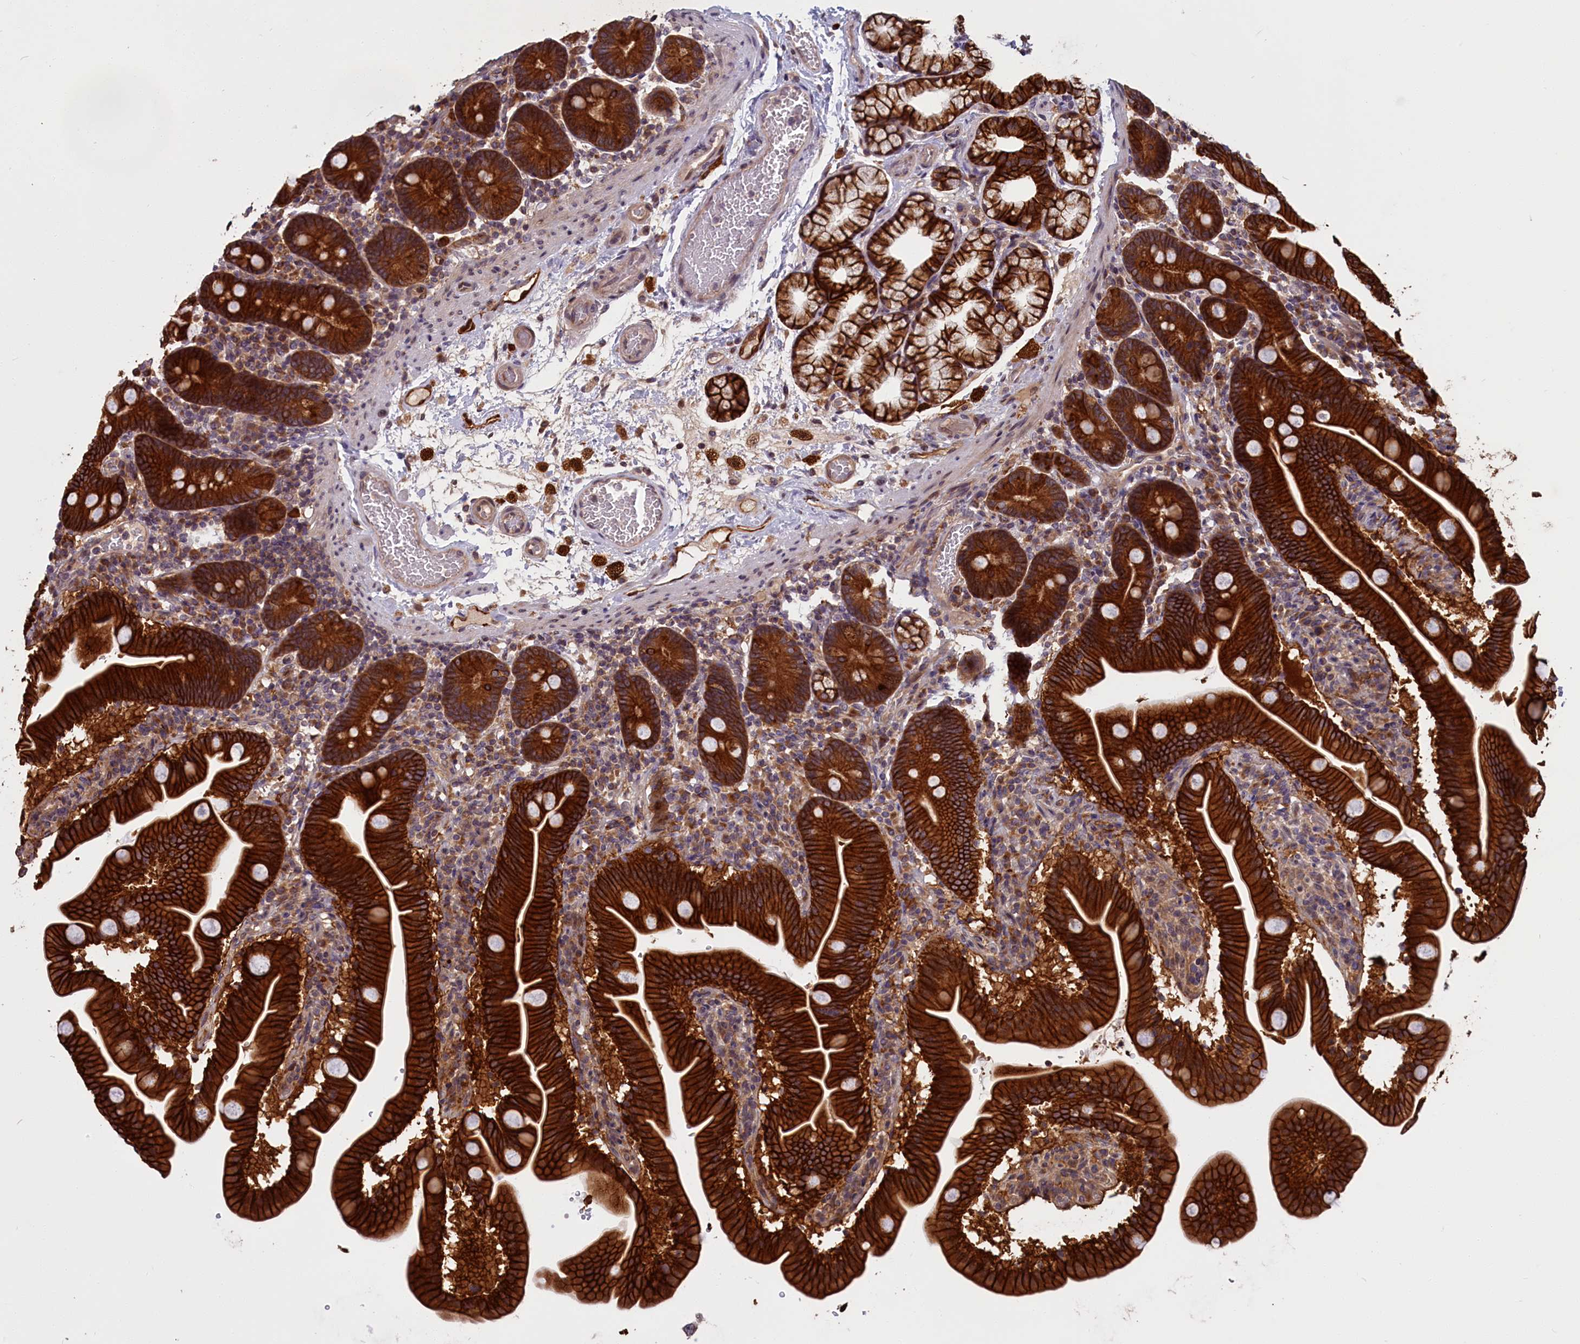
{"staining": {"intensity": "strong", "quantity": ">75%", "location": "cytoplasmic/membranous"}, "tissue": "duodenum", "cell_type": "Glandular cells", "image_type": "normal", "snomed": [{"axis": "morphology", "description": "Normal tissue, NOS"}, {"axis": "topography", "description": "Duodenum"}], "caption": "Immunohistochemical staining of unremarkable human duodenum exhibits strong cytoplasmic/membranous protein staining in about >75% of glandular cells.", "gene": "DENND1B", "patient": {"sex": "male", "age": 54}}